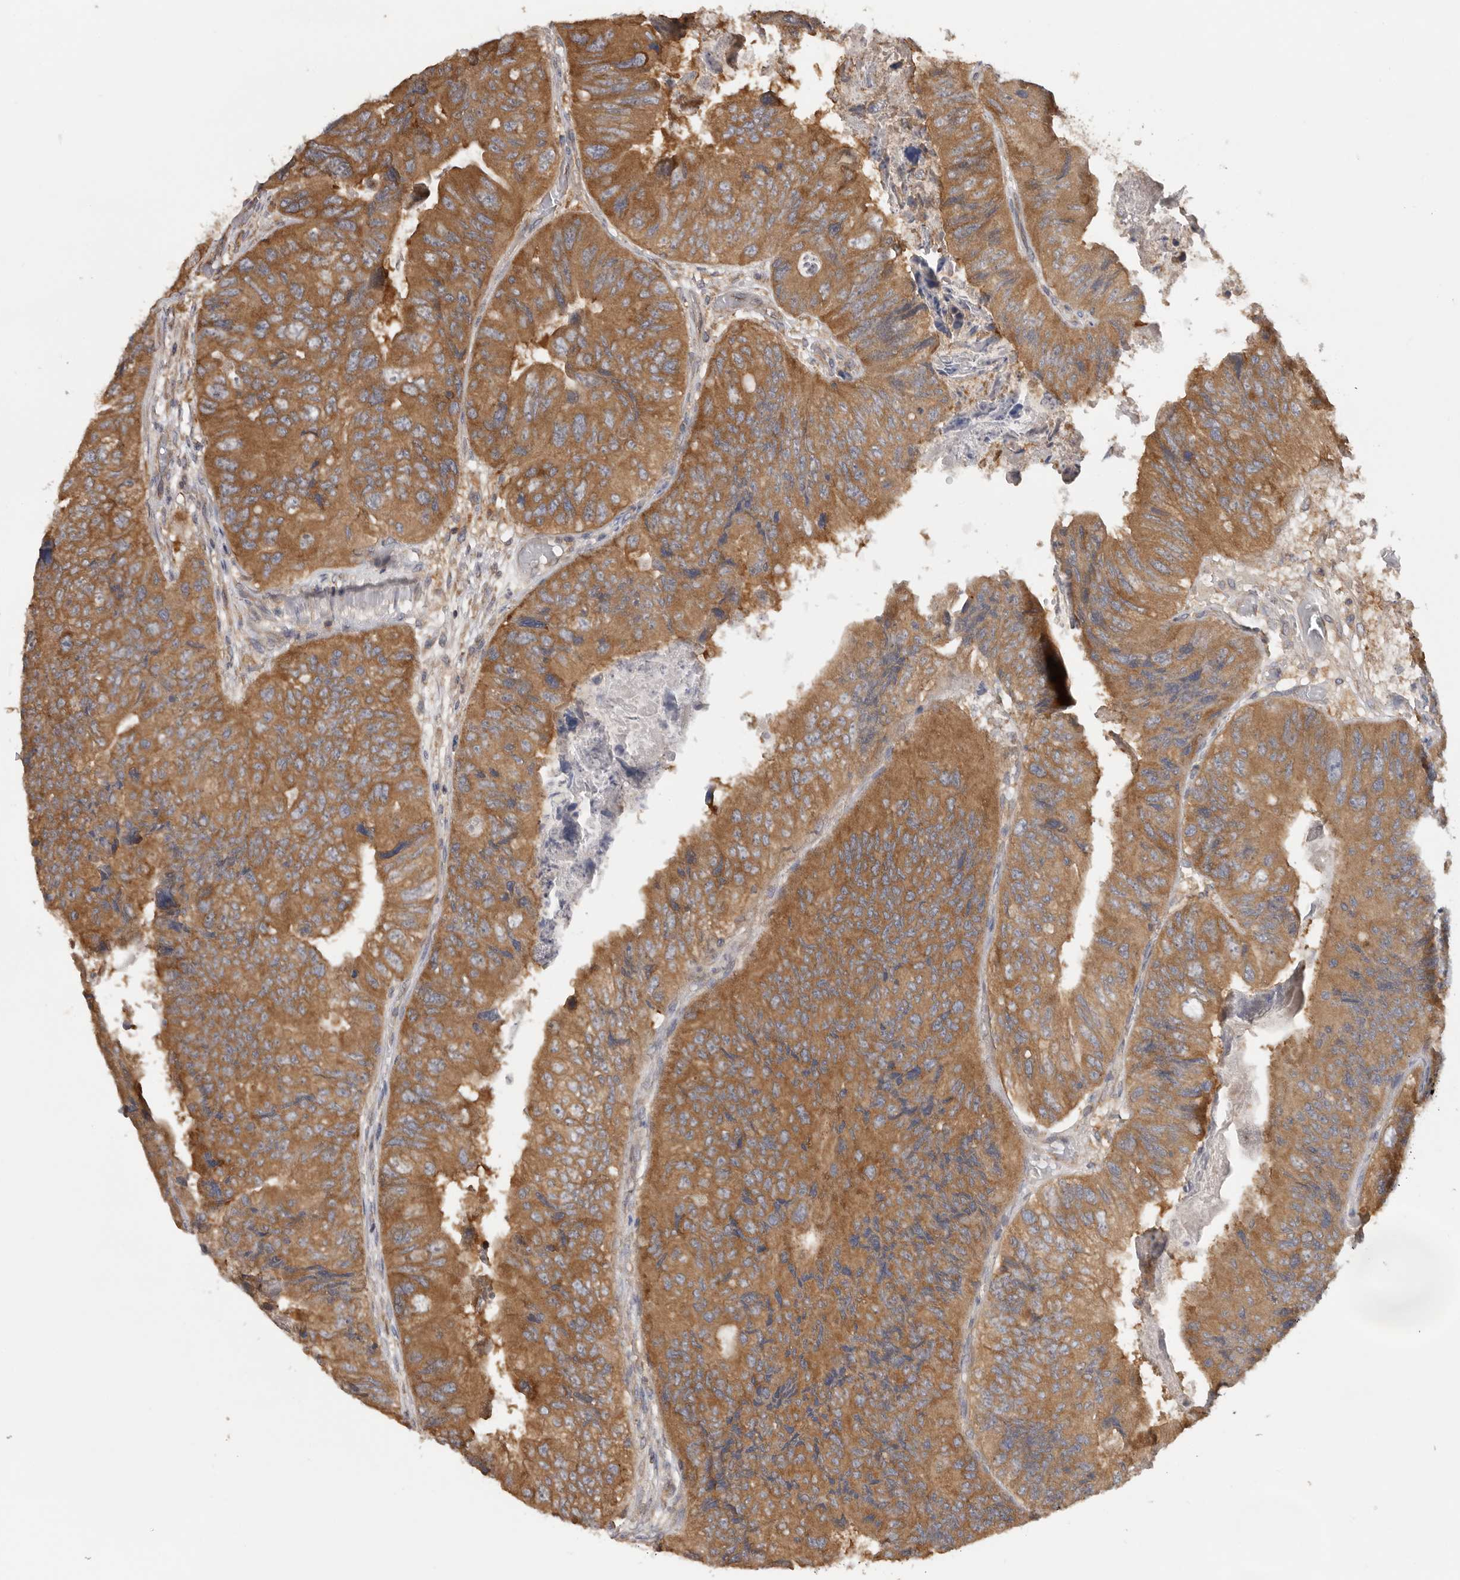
{"staining": {"intensity": "strong", "quantity": ">75%", "location": "cytoplasmic/membranous"}, "tissue": "colorectal cancer", "cell_type": "Tumor cells", "image_type": "cancer", "snomed": [{"axis": "morphology", "description": "Adenocarcinoma, NOS"}, {"axis": "topography", "description": "Rectum"}], "caption": "Protein staining by IHC exhibits strong cytoplasmic/membranous positivity in approximately >75% of tumor cells in colorectal cancer.", "gene": "PPP1R42", "patient": {"sex": "male", "age": 63}}